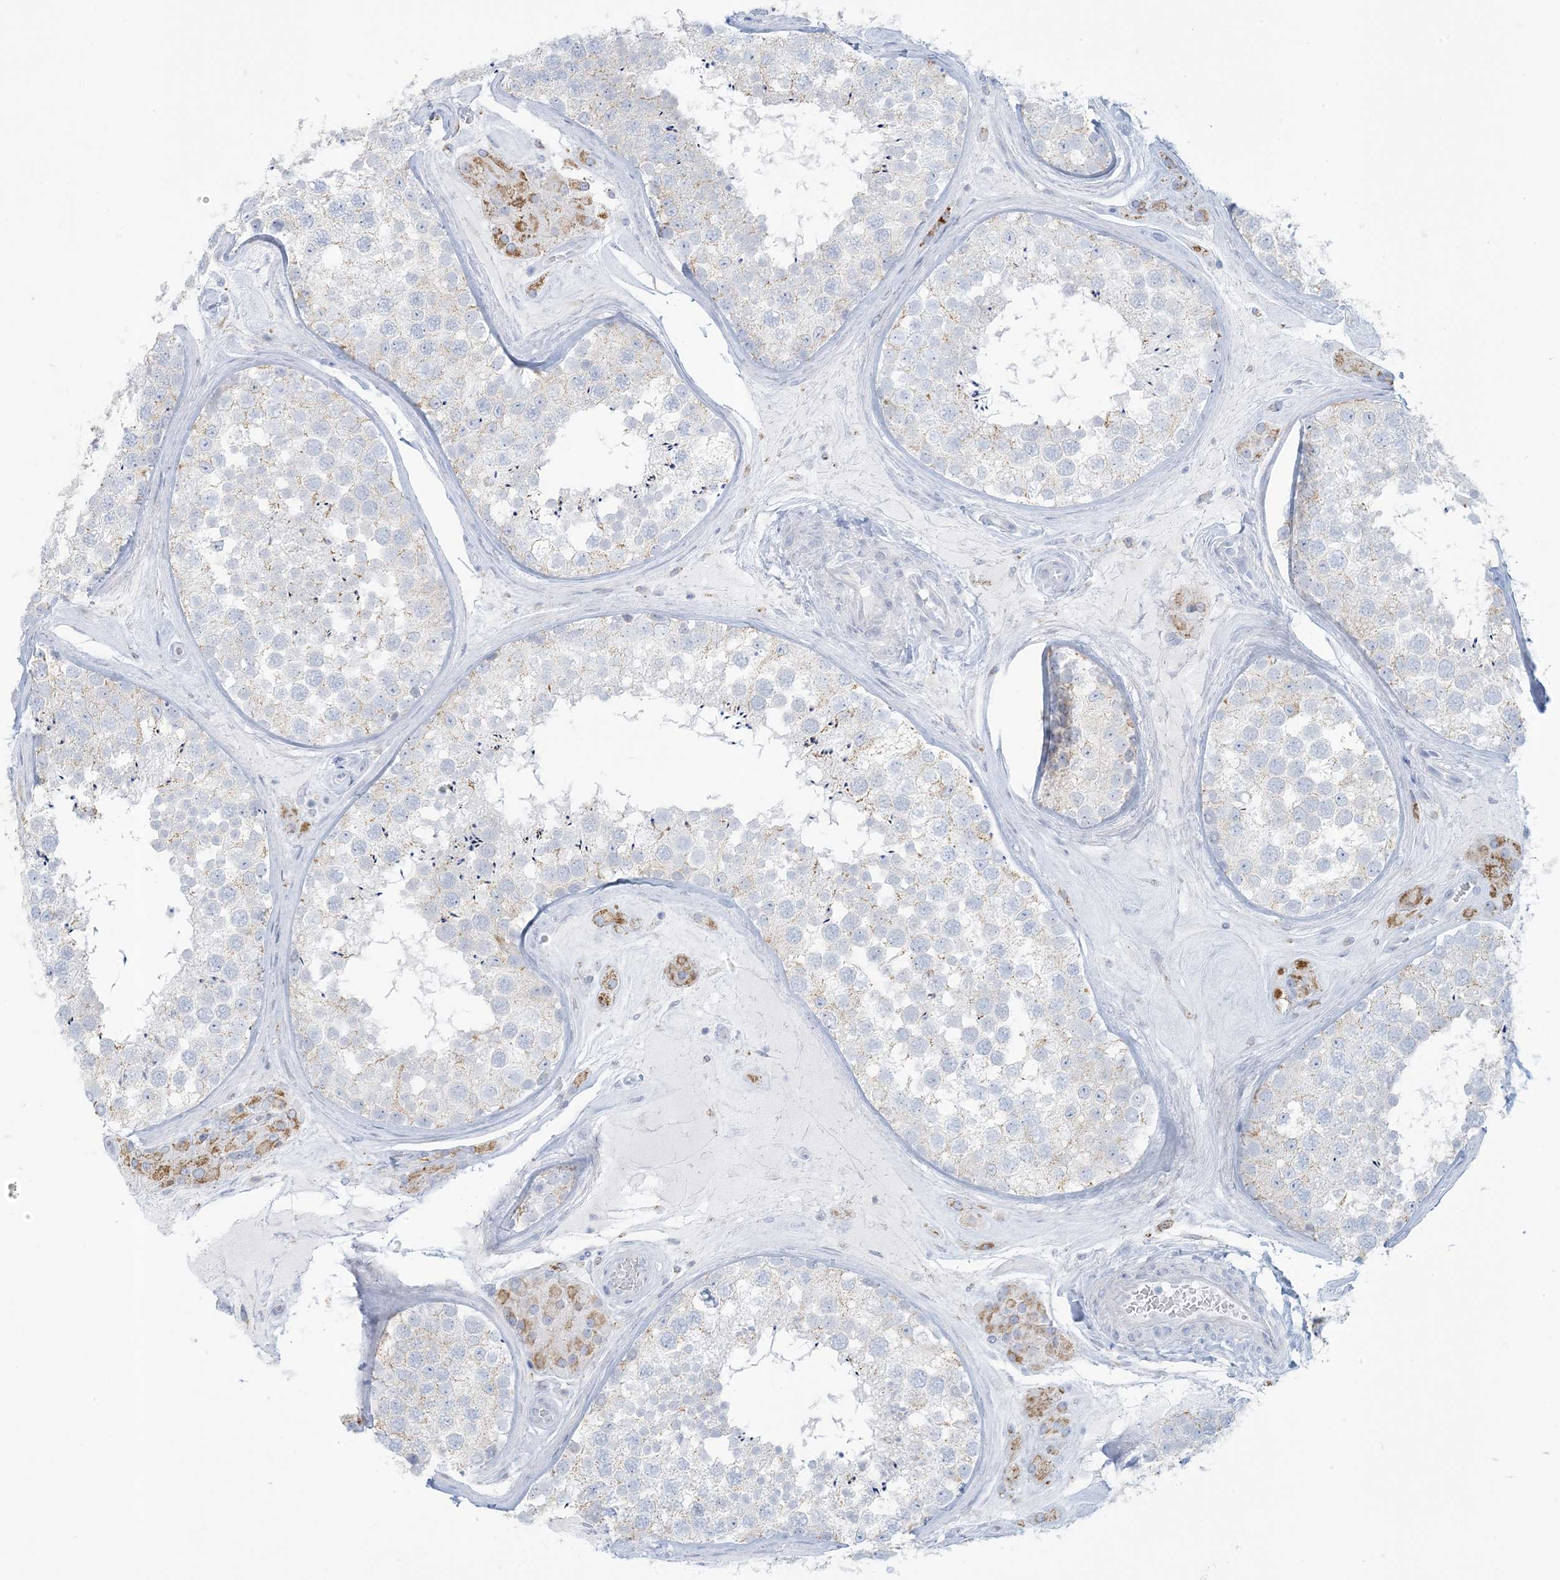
{"staining": {"intensity": "negative", "quantity": "none", "location": "none"}, "tissue": "testis", "cell_type": "Cells in seminiferous ducts", "image_type": "normal", "snomed": [{"axis": "morphology", "description": "Normal tissue, NOS"}, {"axis": "topography", "description": "Testis"}], "caption": "Cells in seminiferous ducts are negative for protein expression in normal human testis. (Brightfield microscopy of DAB immunohistochemistry (IHC) at high magnification).", "gene": "ZDHHC4", "patient": {"sex": "male", "age": 46}}